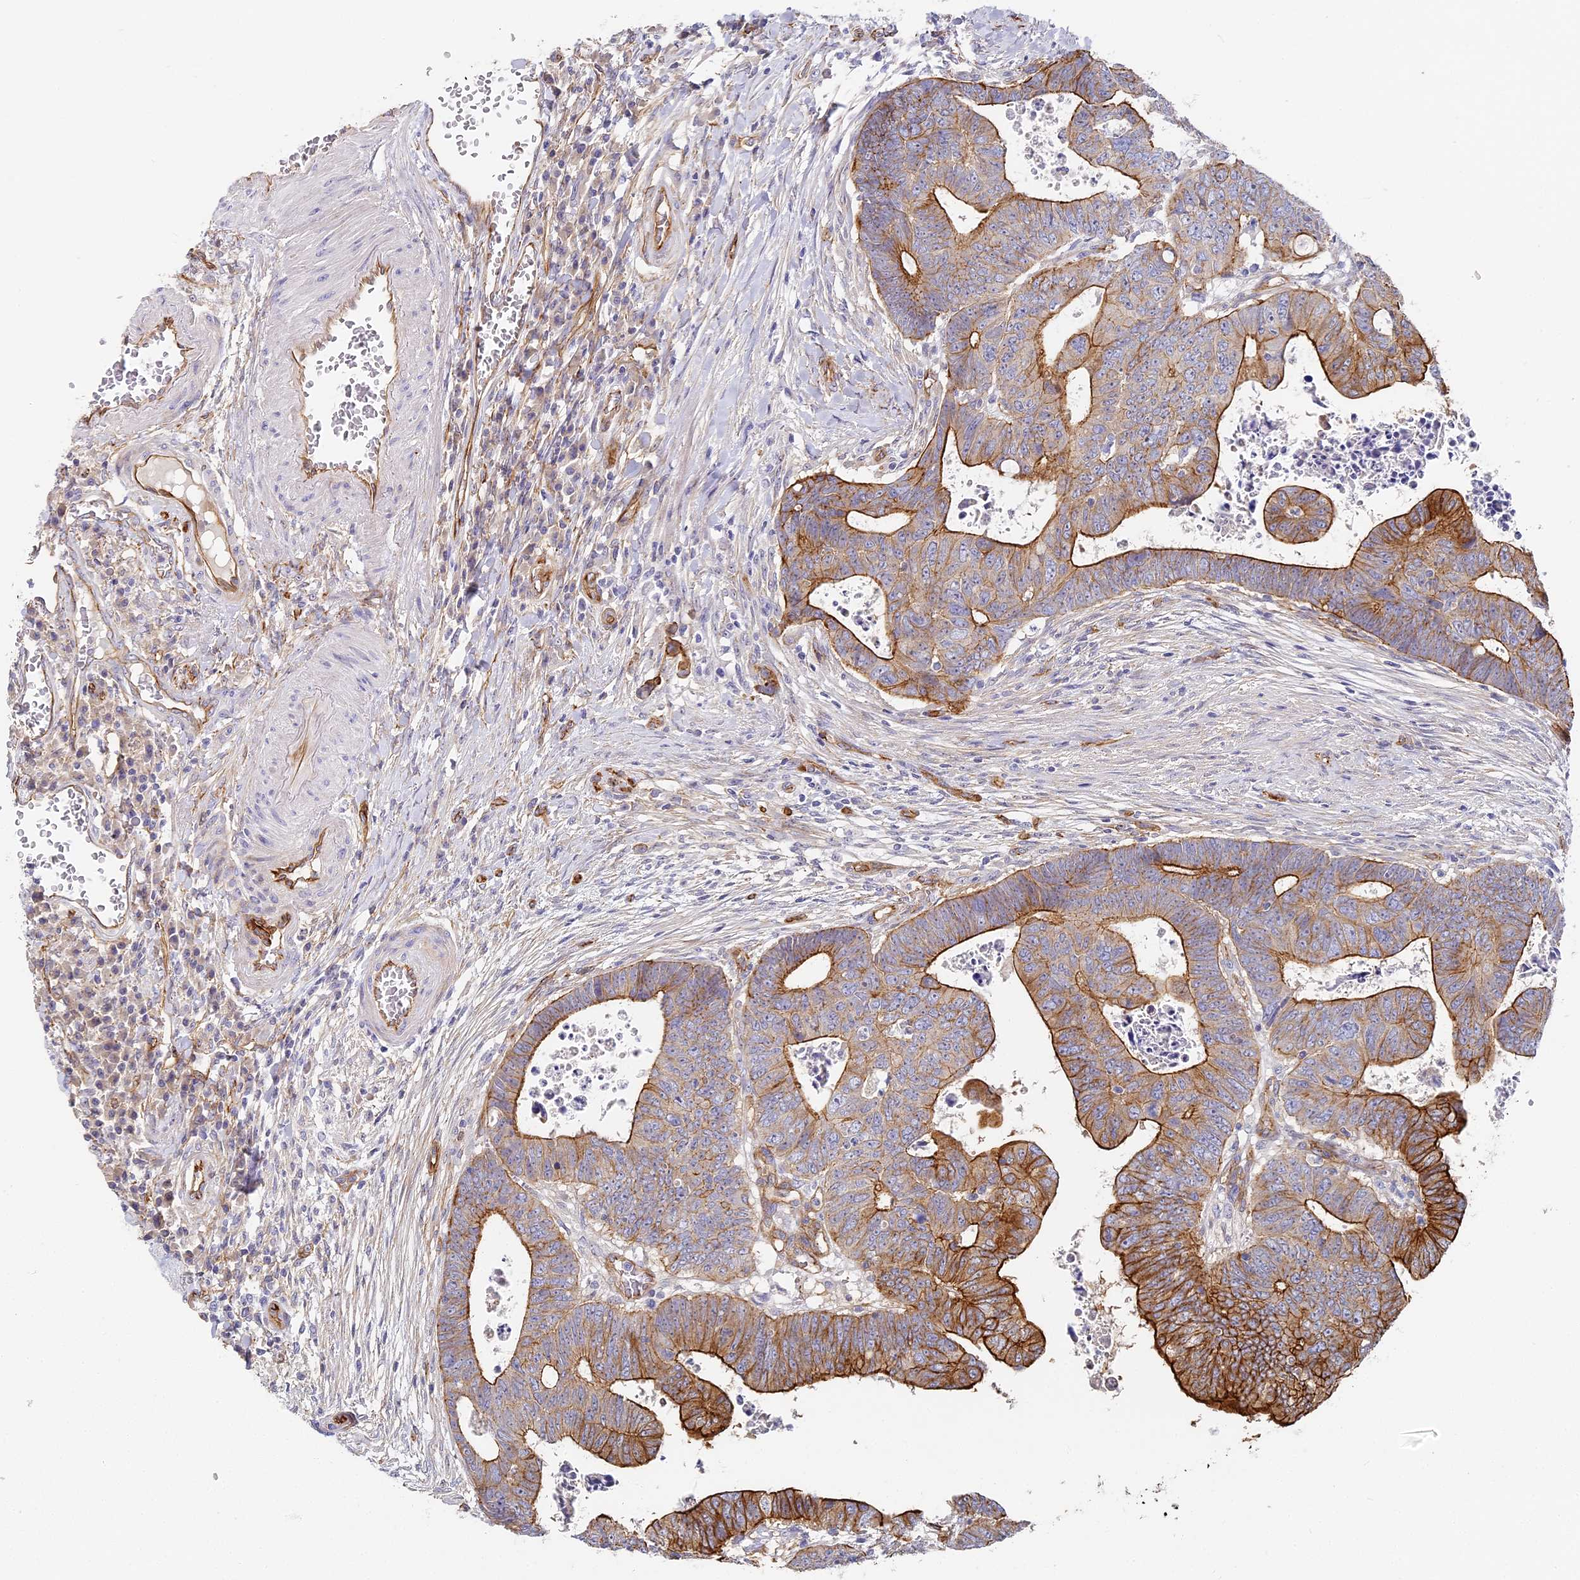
{"staining": {"intensity": "strong", "quantity": "25%-75%", "location": "cytoplasmic/membranous"}, "tissue": "colorectal cancer", "cell_type": "Tumor cells", "image_type": "cancer", "snomed": [{"axis": "morphology", "description": "Normal tissue, NOS"}, {"axis": "morphology", "description": "Adenocarcinoma, NOS"}, {"axis": "topography", "description": "Rectum"}], "caption": "Immunohistochemical staining of colorectal adenocarcinoma displays high levels of strong cytoplasmic/membranous protein staining in approximately 25%-75% of tumor cells.", "gene": "CCDC30", "patient": {"sex": "female", "age": 65}}